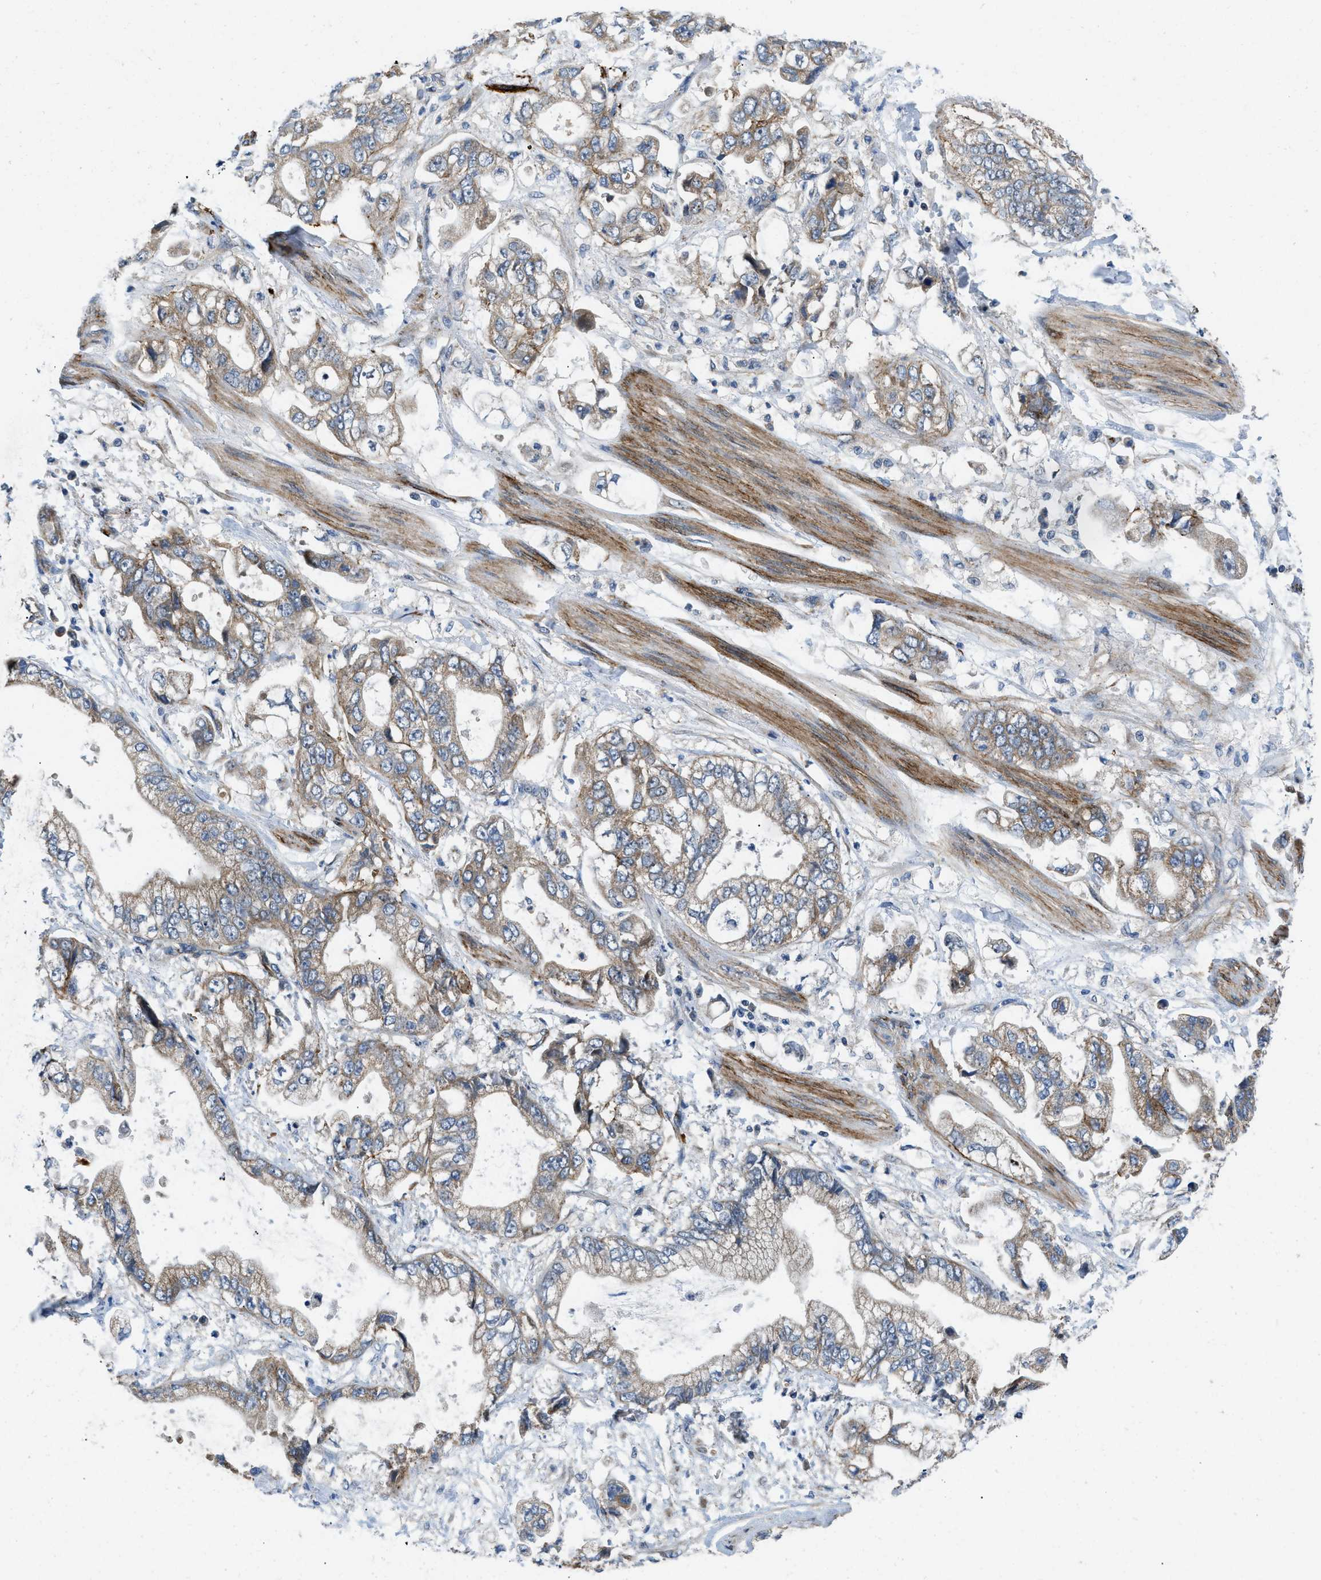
{"staining": {"intensity": "weak", "quantity": ">75%", "location": "cytoplasmic/membranous"}, "tissue": "stomach cancer", "cell_type": "Tumor cells", "image_type": "cancer", "snomed": [{"axis": "morphology", "description": "Normal tissue, NOS"}, {"axis": "morphology", "description": "Adenocarcinoma, NOS"}, {"axis": "topography", "description": "Stomach"}], "caption": "Immunohistochemical staining of human stomach cancer demonstrates low levels of weak cytoplasmic/membranous expression in approximately >75% of tumor cells.", "gene": "ZNF599", "patient": {"sex": "male", "age": 62}}